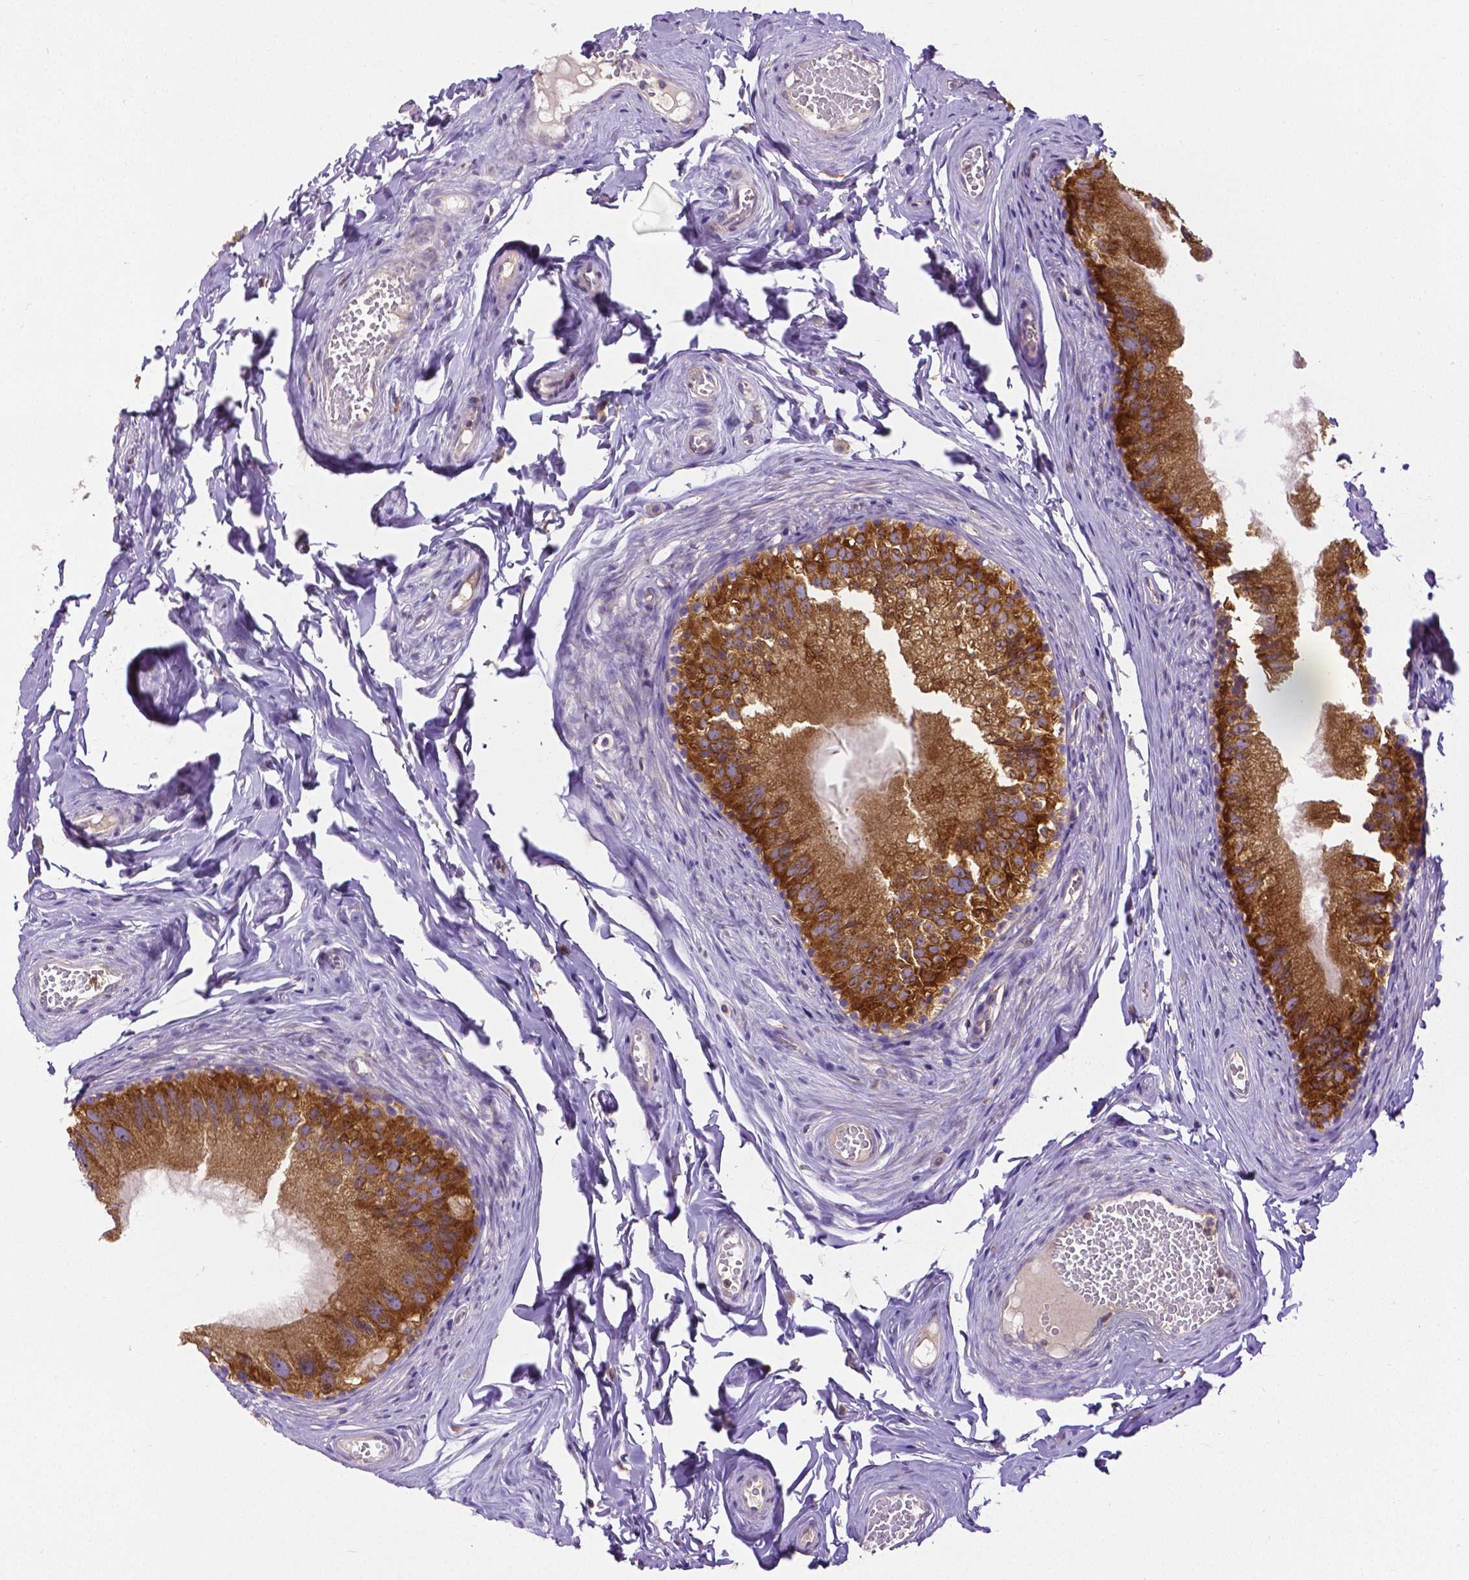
{"staining": {"intensity": "strong", "quantity": "25%-75%", "location": "cytoplasmic/membranous"}, "tissue": "epididymis", "cell_type": "Glandular cells", "image_type": "normal", "snomed": [{"axis": "morphology", "description": "Normal tissue, NOS"}, {"axis": "topography", "description": "Epididymis"}], "caption": "Immunohistochemical staining of normal human epididymis demonstrates high levels of strong cytoplasmic/membranous staining in approximately 25%-75% of glandular cells.", "gene": "DICER1", "patient": {"sex": "male", "age": 45}}